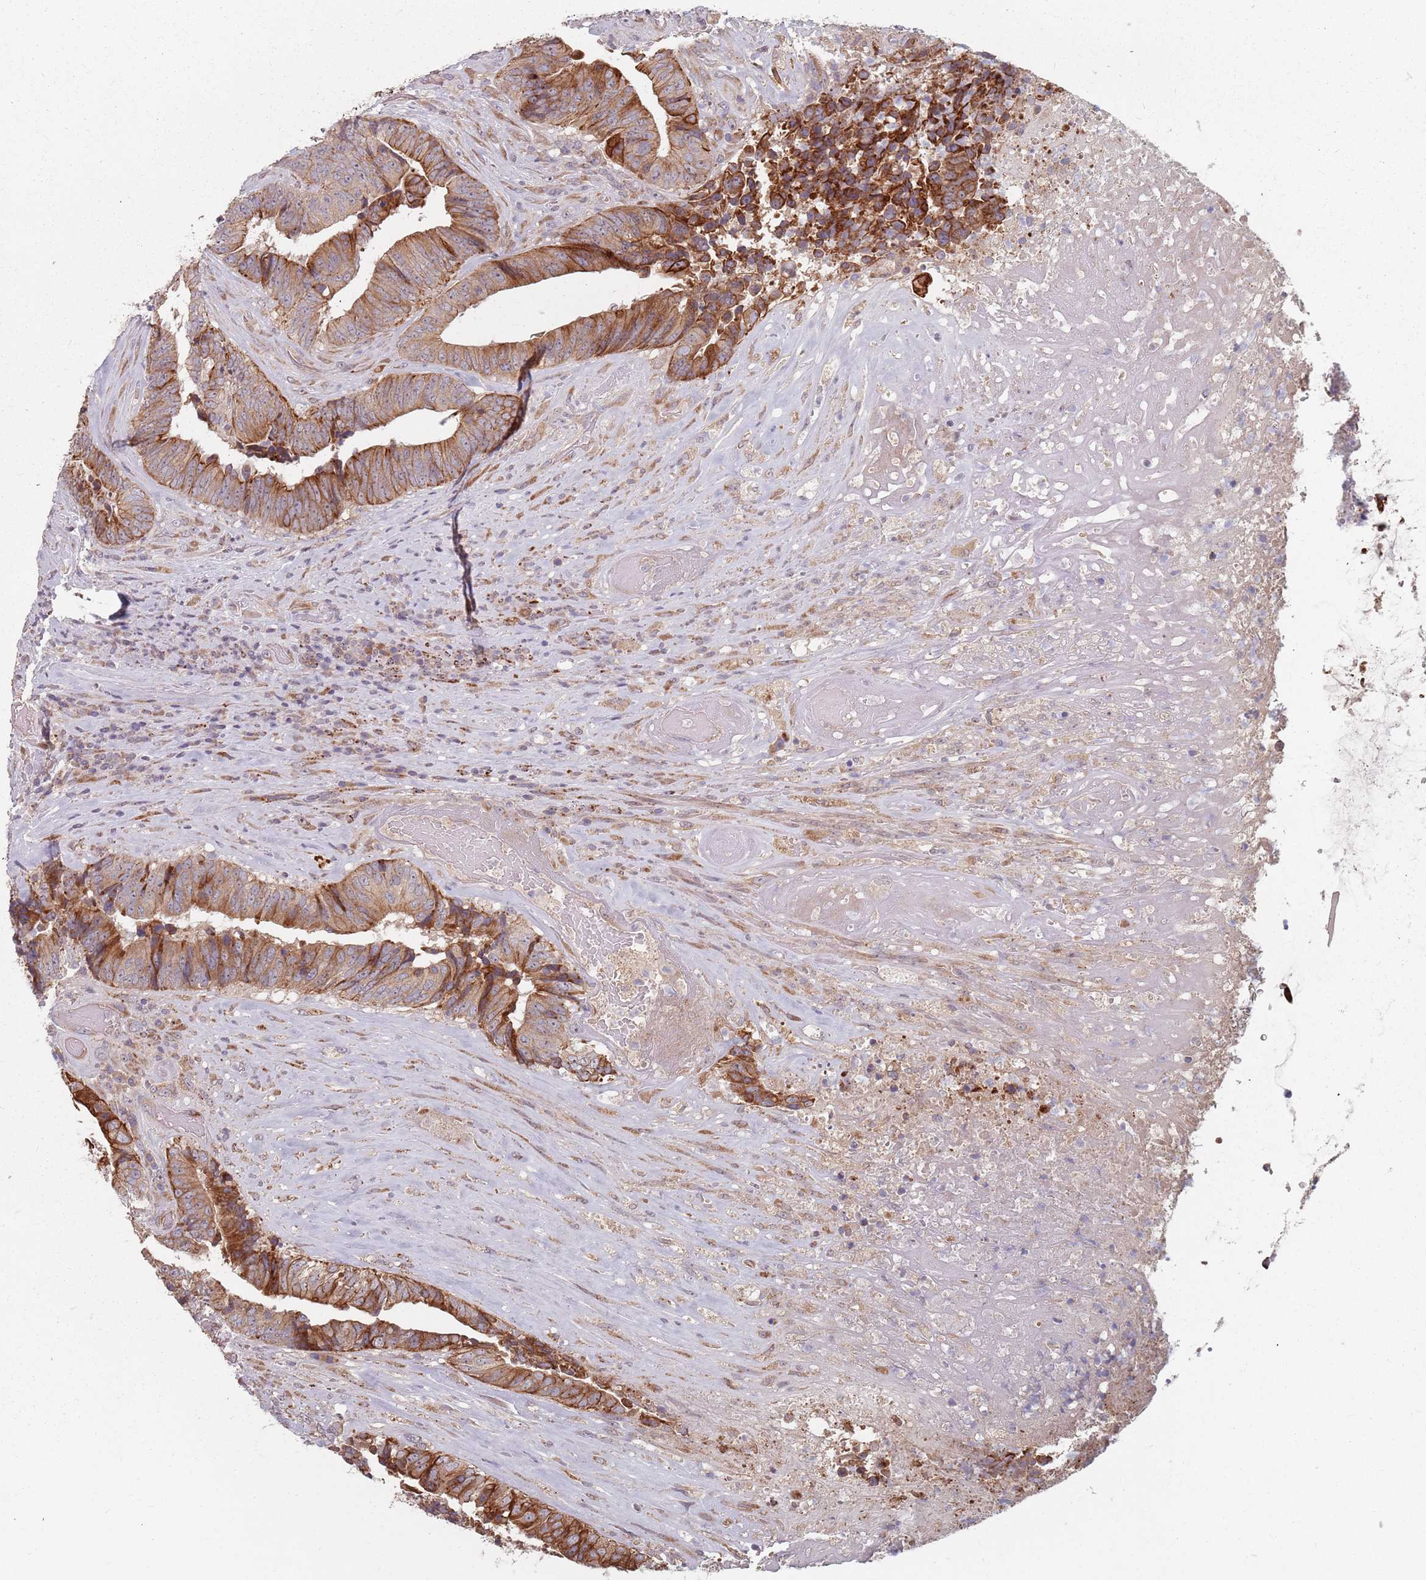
{"staining": {"intensity": "strong", "quantity": "25%-75%", "location": "cytoplasmic/membranous"}, "tissue": "colorectal cancer", "cell_type": "Tumor cells", "image_type": "cancer", "snomed": [{"axis": "morphology", "description": "Adenocarcinoma, NOS"}, {"axis": "topography", "description": "Rectum"}], "caption": "Immunohistochemical staining of human colorectal adenocarcinoma exhibits strong cytoplasmic/membranous protein positivity in approximately 25%-75% of tumor cells.", "gene": "ADAL", "patient": {"sex": "male", "age": 72}}